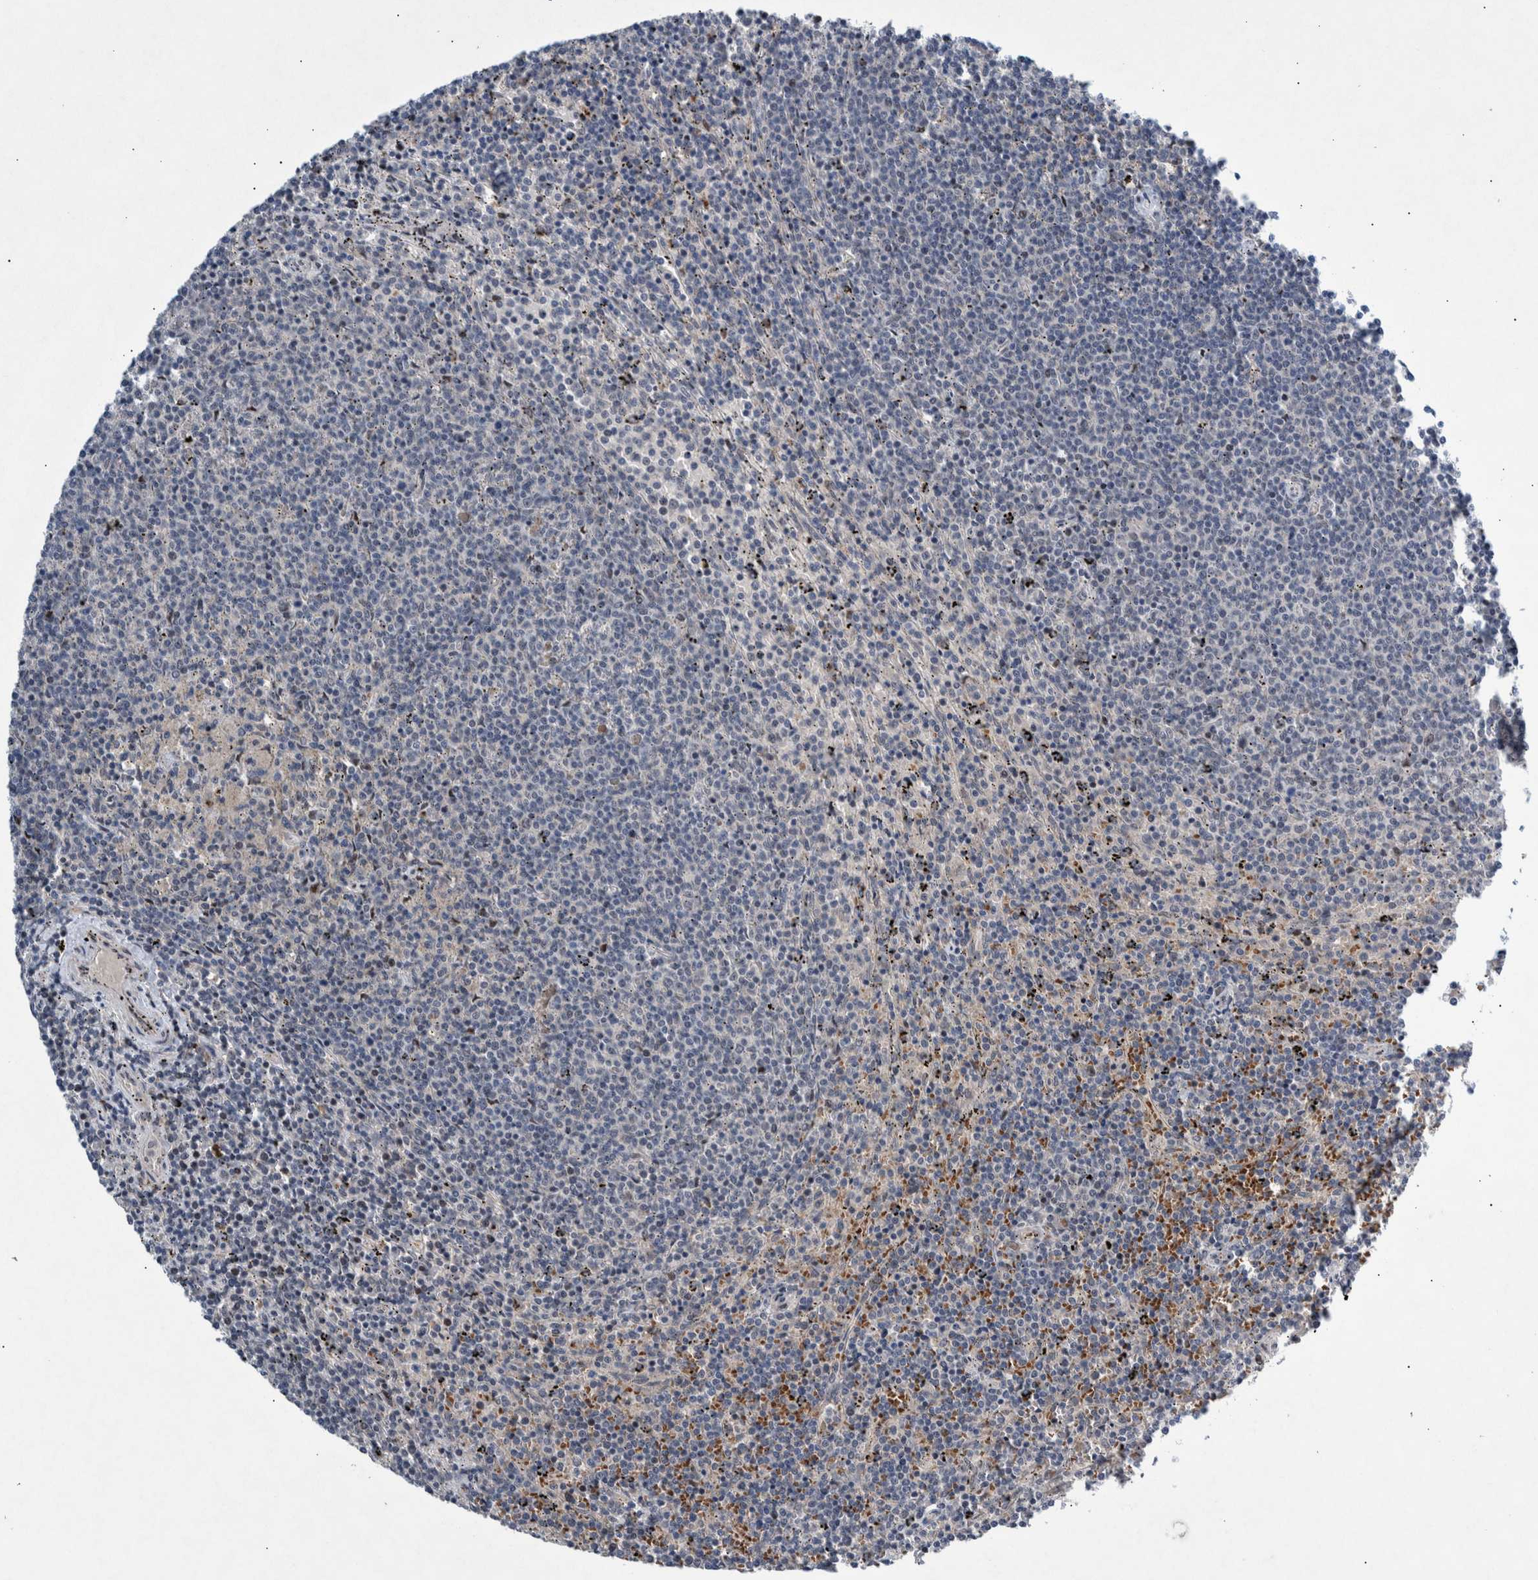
{"staining": {"intensity": "negative", "quantity": "none", "location": "none"}, "tissue": "lymphoma", "cell_type": "Tumor cells", "image_type": "cancer", "snomed": [{"axis": "morphology", "description": "Malignant lymphoma, non-Hodgkin's type, Low grade"}, {"axis": "topography", "description": "Spleen"}], "caption": "An immunohistochemistry (IHC) photomicrograph of low-grade malignant lymphoma, non-Hodgkin's type is shown. There is no staining in tumor cells of low-grade malignant lymphoma, non-Hodgkin's type. (DAB IHC with hematoxylin counter stain).", "gene": "ESRP1", "patient": {"sex": "female", "age": 50}}